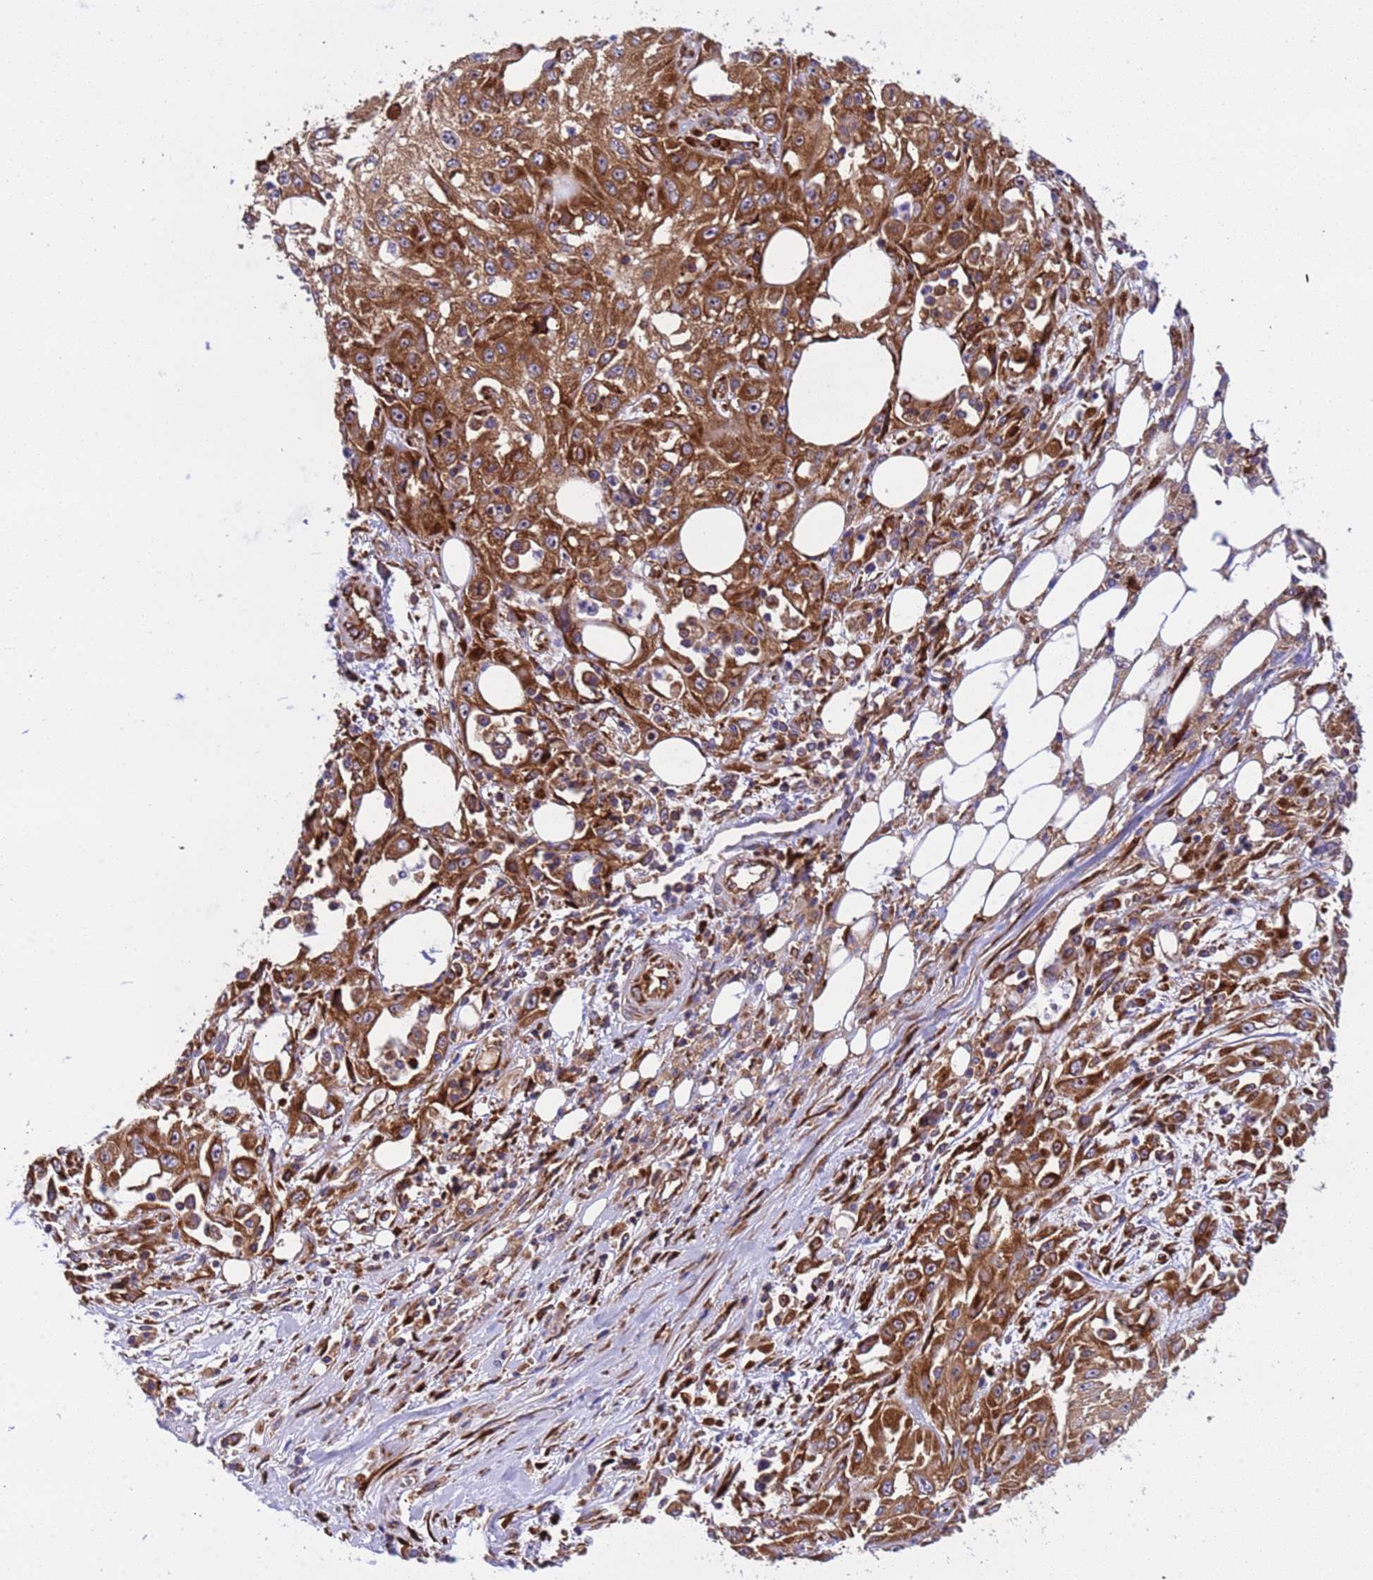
{"staining": {"intensity": "strong", "quantity": "25%-75%", "location": "cytoplasmic/membranous"}, "tissue": "skin cancer", "cell_type": "Tumor cells", "image_type": "cancer", "snomed": [{"axis": "morphology", "description": "Squamous cell carcinoma, NOS"}, {"axis": "morphology", "description": "Squamous cell carcinoma, metastatic, NOS"}, {"axis": "topography", "description": "Skin"}, {"axis": "topography", "description": "Lymph node"}], "caption": "Immunohistochemical staining of skin squamous cell carcinoma shows high levels of strong cytoplasmic/membranous positivity in approximately 25%-75% of tumor cells.", "gene": "RPL36", "patient": {"sex": "male", "age": 75}}